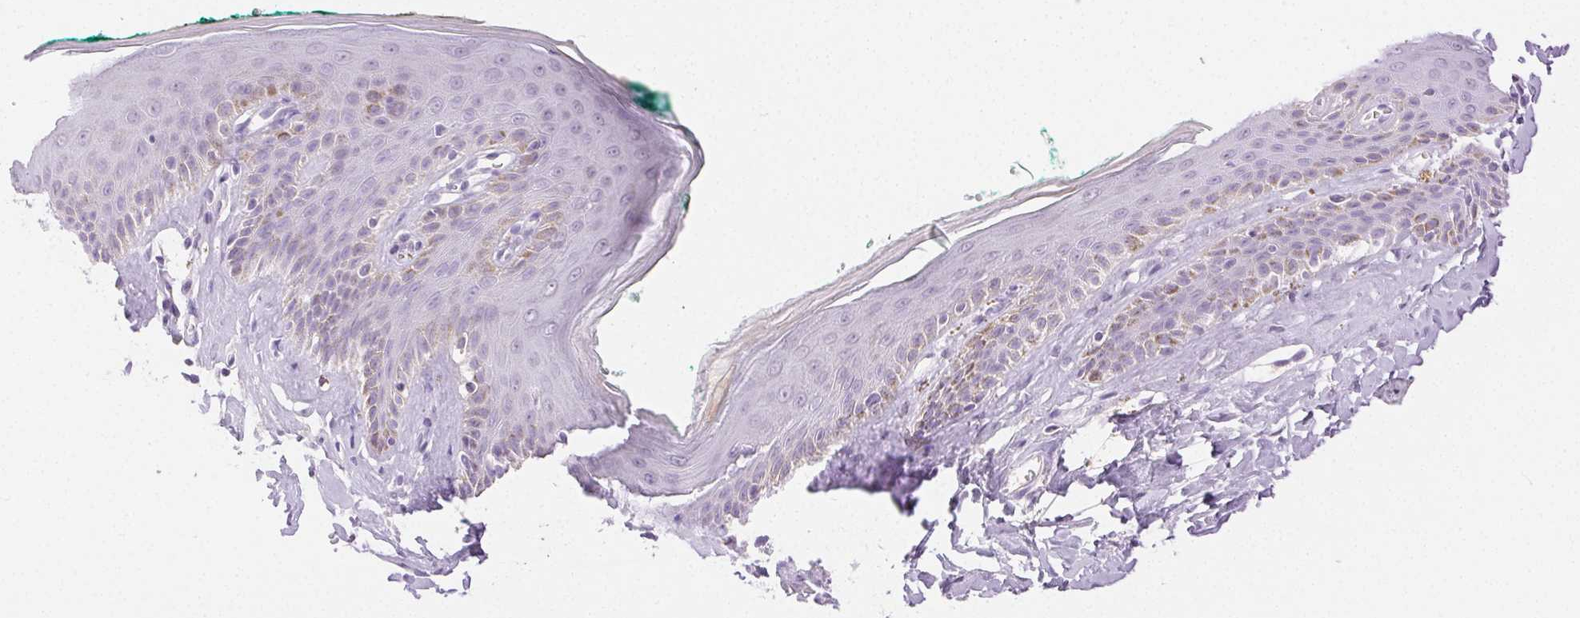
{"staining": {"intensity": "negative", "quantity": "none", "location": "none"}, "tissue": "skin", "cell_type": "Epidermal cells", "image_type": "normal", "snomed": [{"axis": "morphology", "description": "Normal tissue, NOS"}, {"axis": "topography", "description": "Vulva"}, {"axis": "topography", "description": "Peripheral nerve tissue"}], "caption": "Skin stained for a protein using immunohistochemistry (IHC) demonstrates no positivity epidermal cells.", "gene": "SPACA4", "patient": {"sex": "female", "age": 66}}